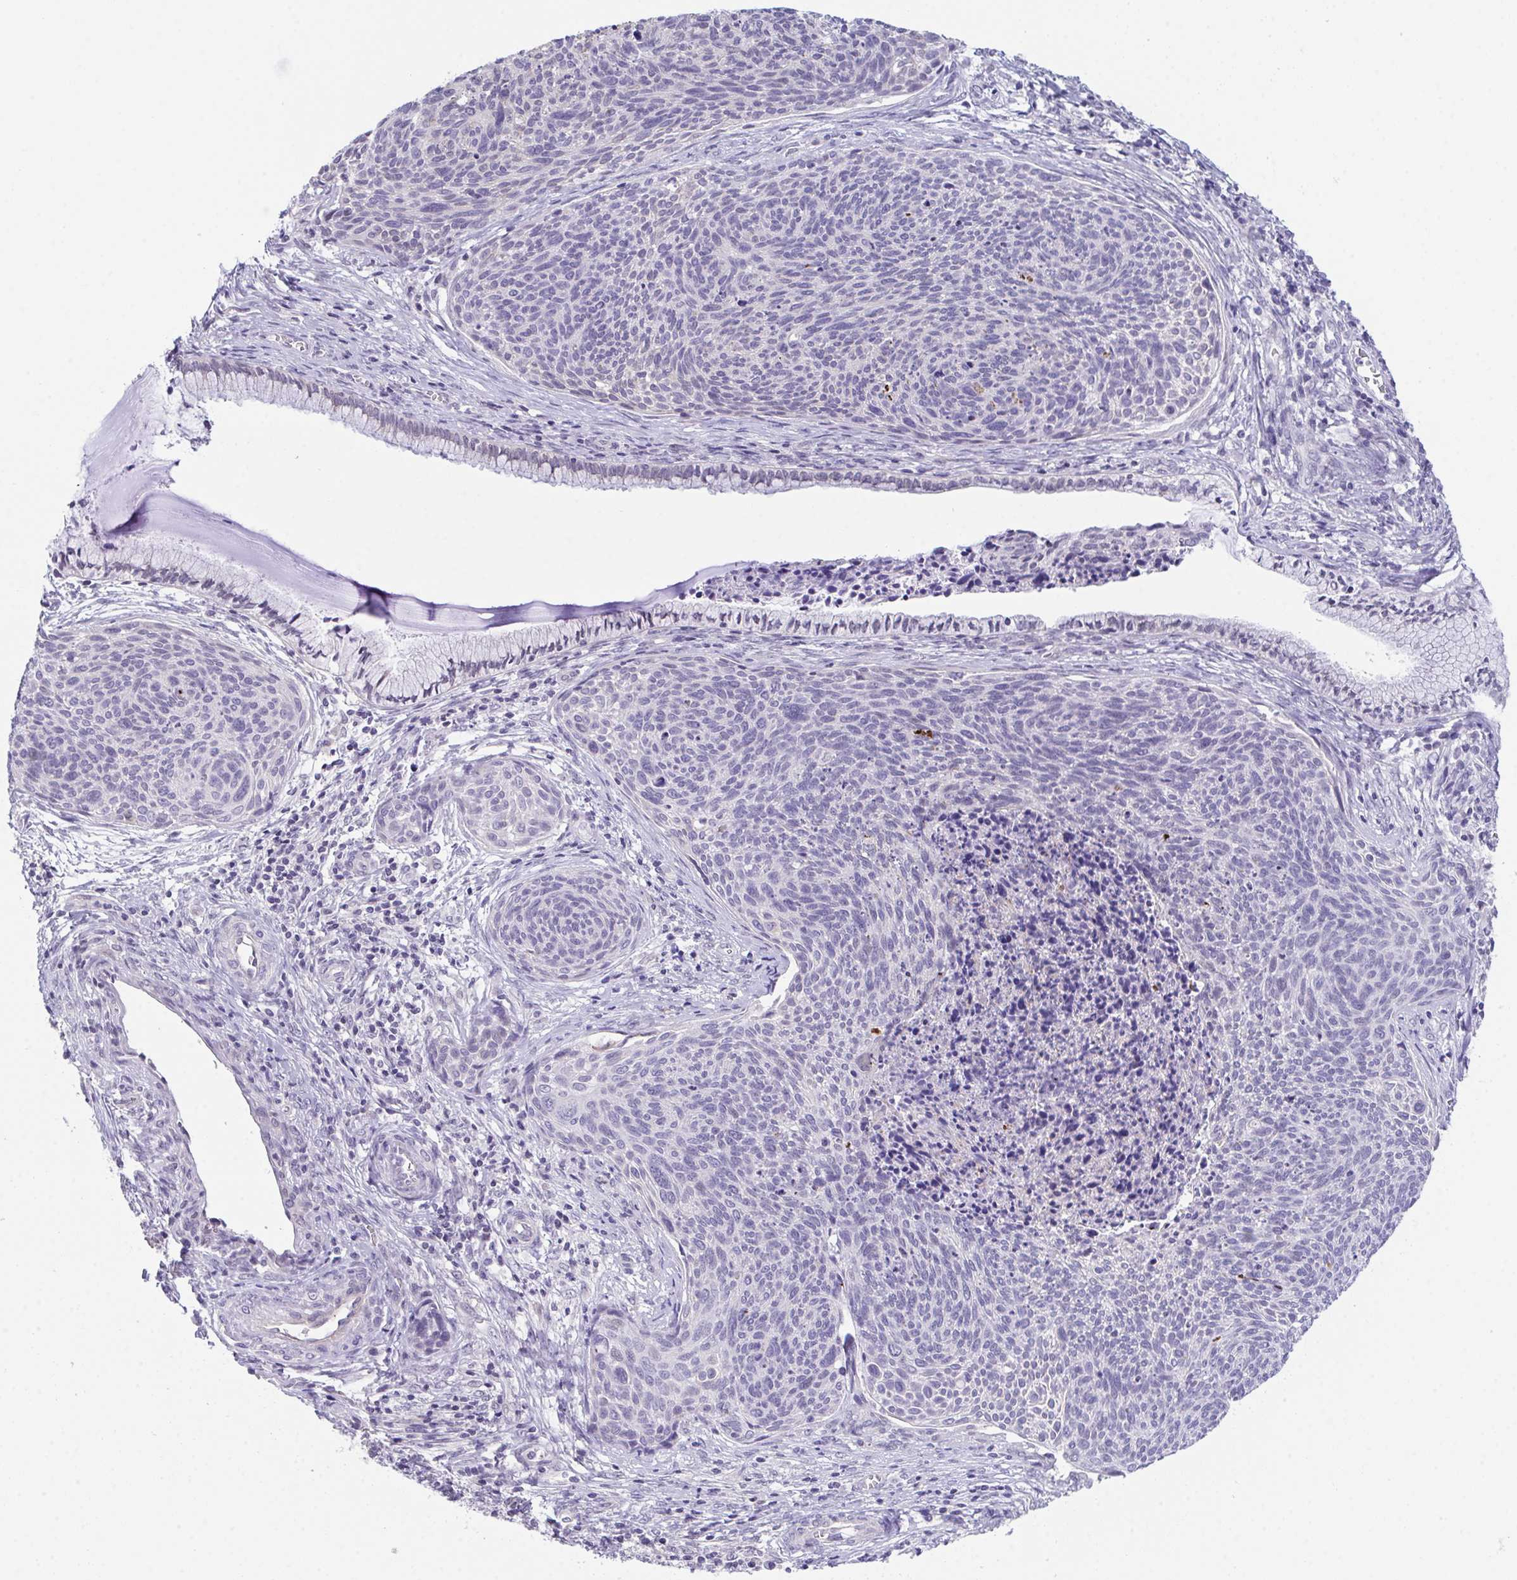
{"staining": {"intensity": "negative", "quantity": "none", "location": "none"}, "tissue": "cervical cancer", "cell_type": "Tumor cells", "image_type": "cancer", "snomed": [{"axis": "morphology", "description": "Squamous cell carcinoma, NOS"}, {"axis": "topography", "description": "Cervix"}], "caption": "Immunohistochemical staining of cervical squamous cell carcinoma reveals no significant positivity in tumor cells.", "gene": "ATP6V0D2", "patient": {"sex": "female", "age": 49}}